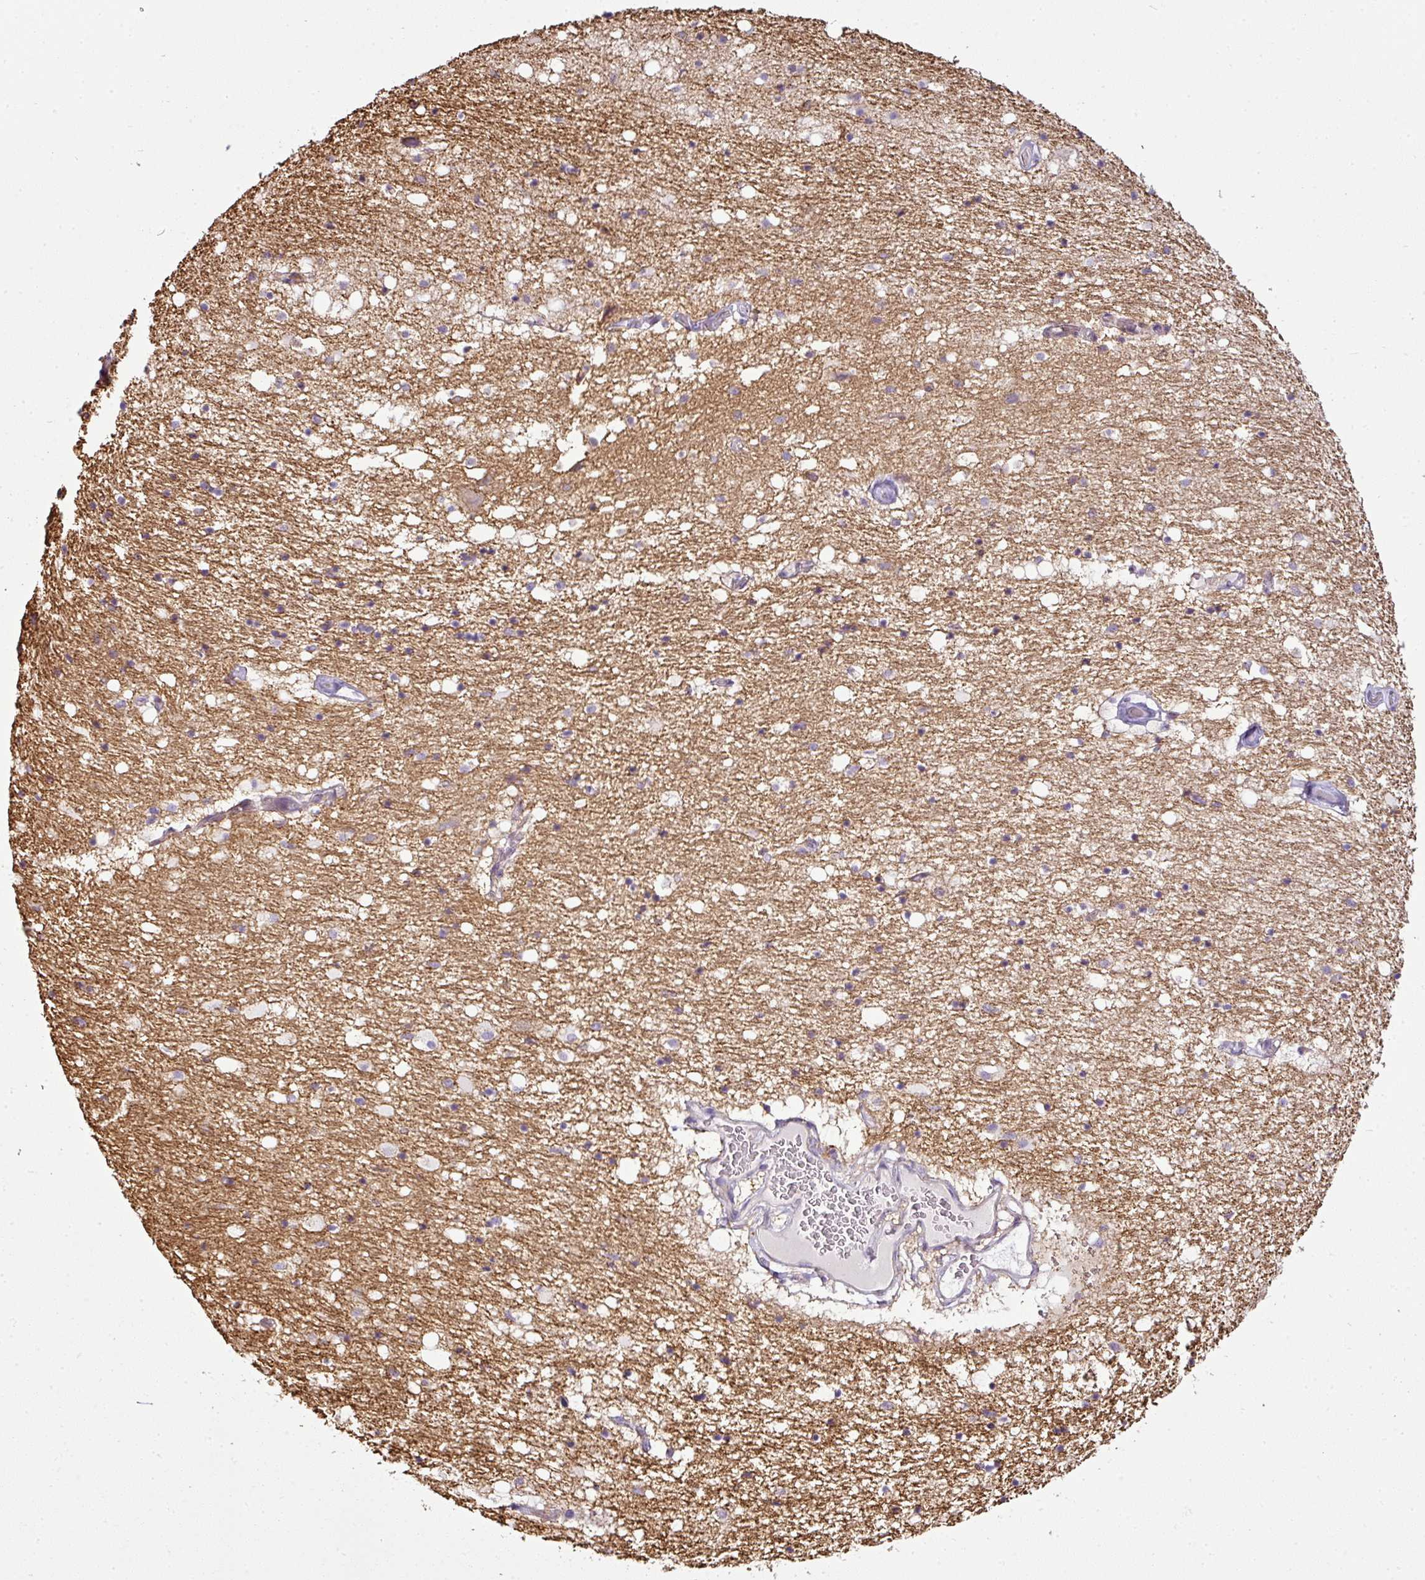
{"staining": {"intensity": "negative", "quantity": "none", "location": "none"}, "tissue": "caudate", "cell_type": "Glial cells", "image_type": "normal", "snomed": [{"axis": "morphology", "description": "Normal tissue, NOS"}, {"axis": "topography", "description": "Lateral ventricle wall"}], "caption": "DAB immunohistochemical staining of unremarkable caudate reveals no significant expression in glial cells.", "gene": "ANKRD18A", "patient": {"sex": "male", "age": 58}}